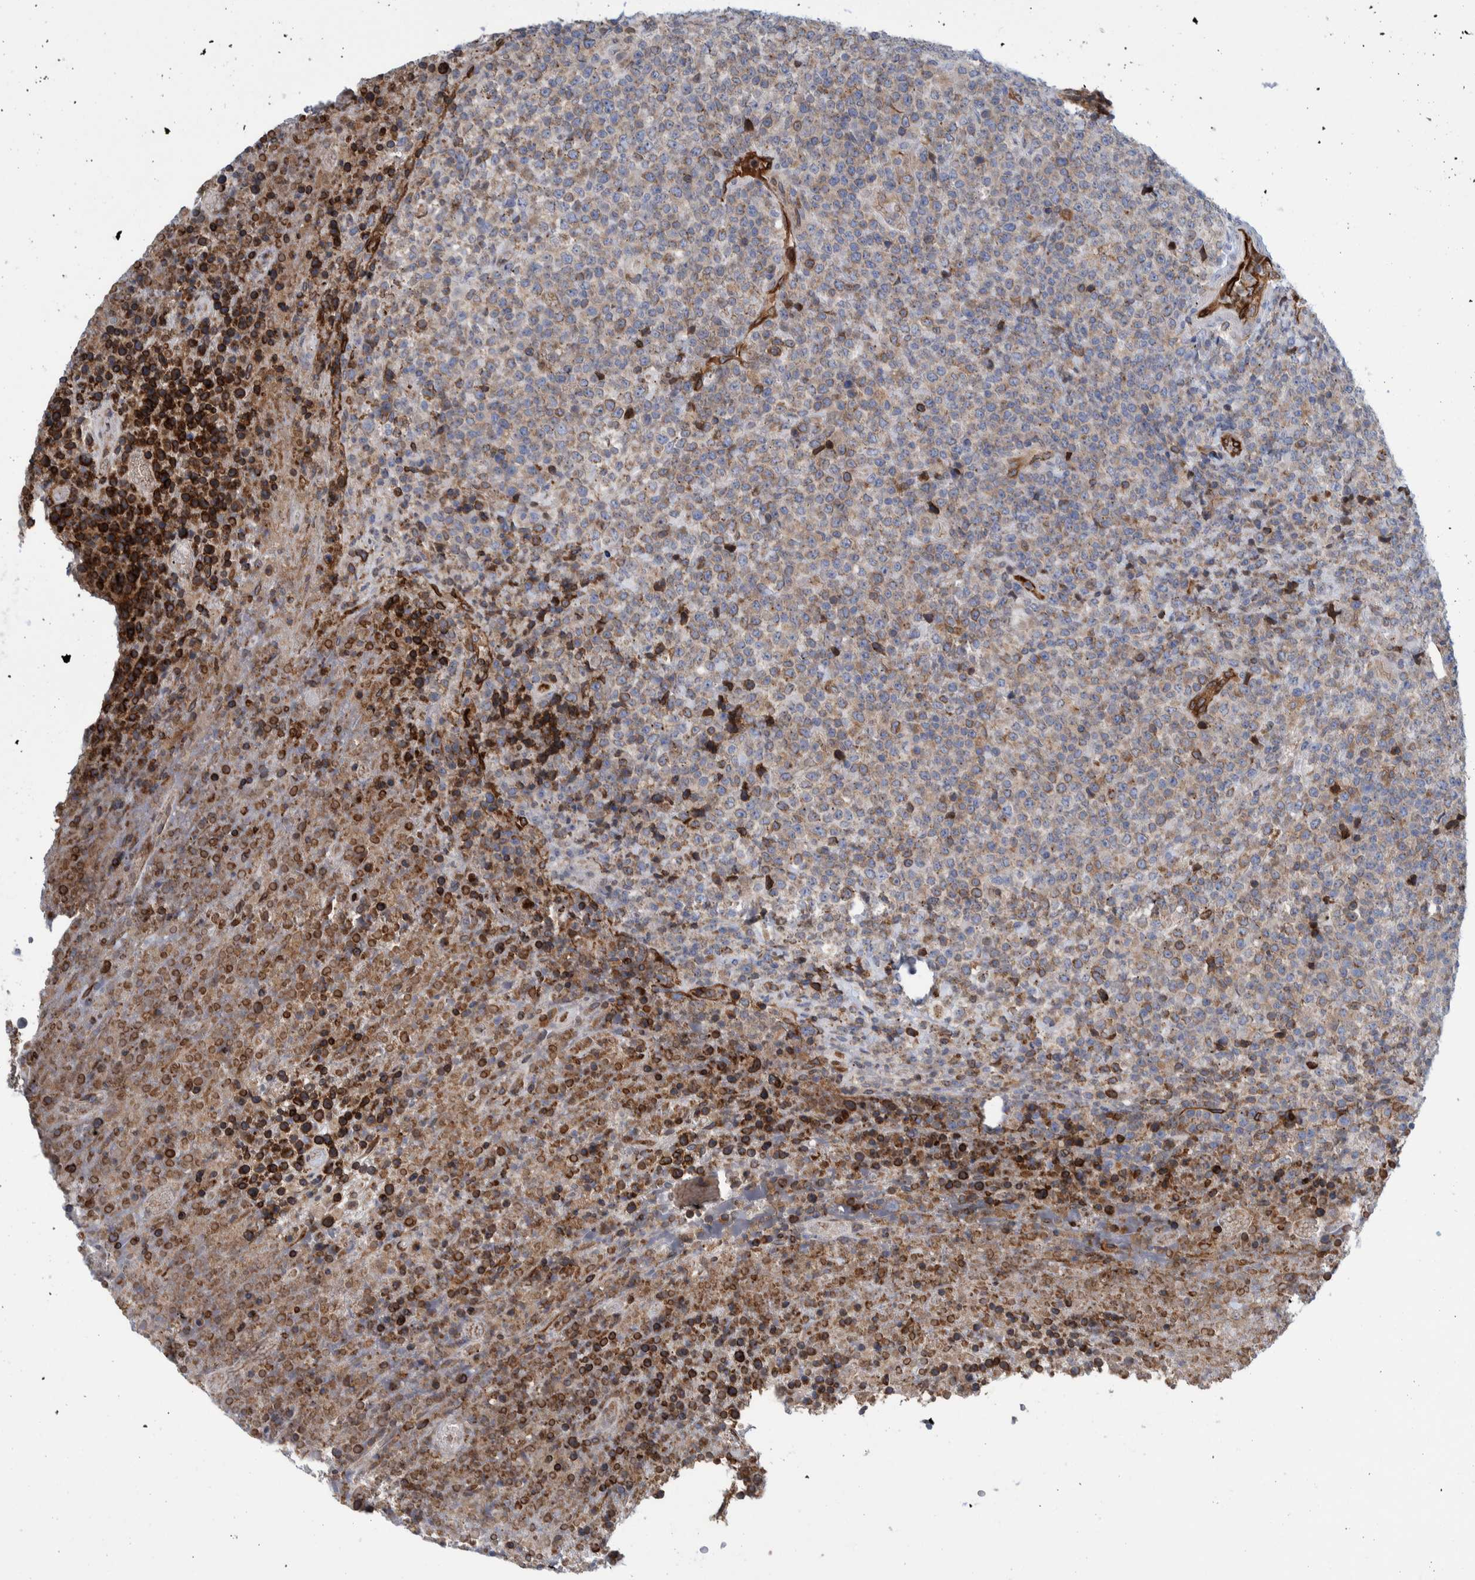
{"staining": {"intensity": "weak", "quantity": "25%-75%", "location": "cytoplasmic/membranous"}, "tissue": "lymphoma", "cell_type": "Tumor cells", "image_type": "cancer", "snomed": [{"axis": "morphology", "description": "Malignant lymphoma, non-Hodgkin's type, High grade"}, {"axis": "topography", "description": "Lymph node"}], "caption": "High-power microscopy captured an immunohistochemistry image of lymphoma, revealing weak cytoplasmic/membranous staining in about 25%-75% of tumor cells.", "gene": "THEM6", "patient": {"sex": "male", "age": 13}}